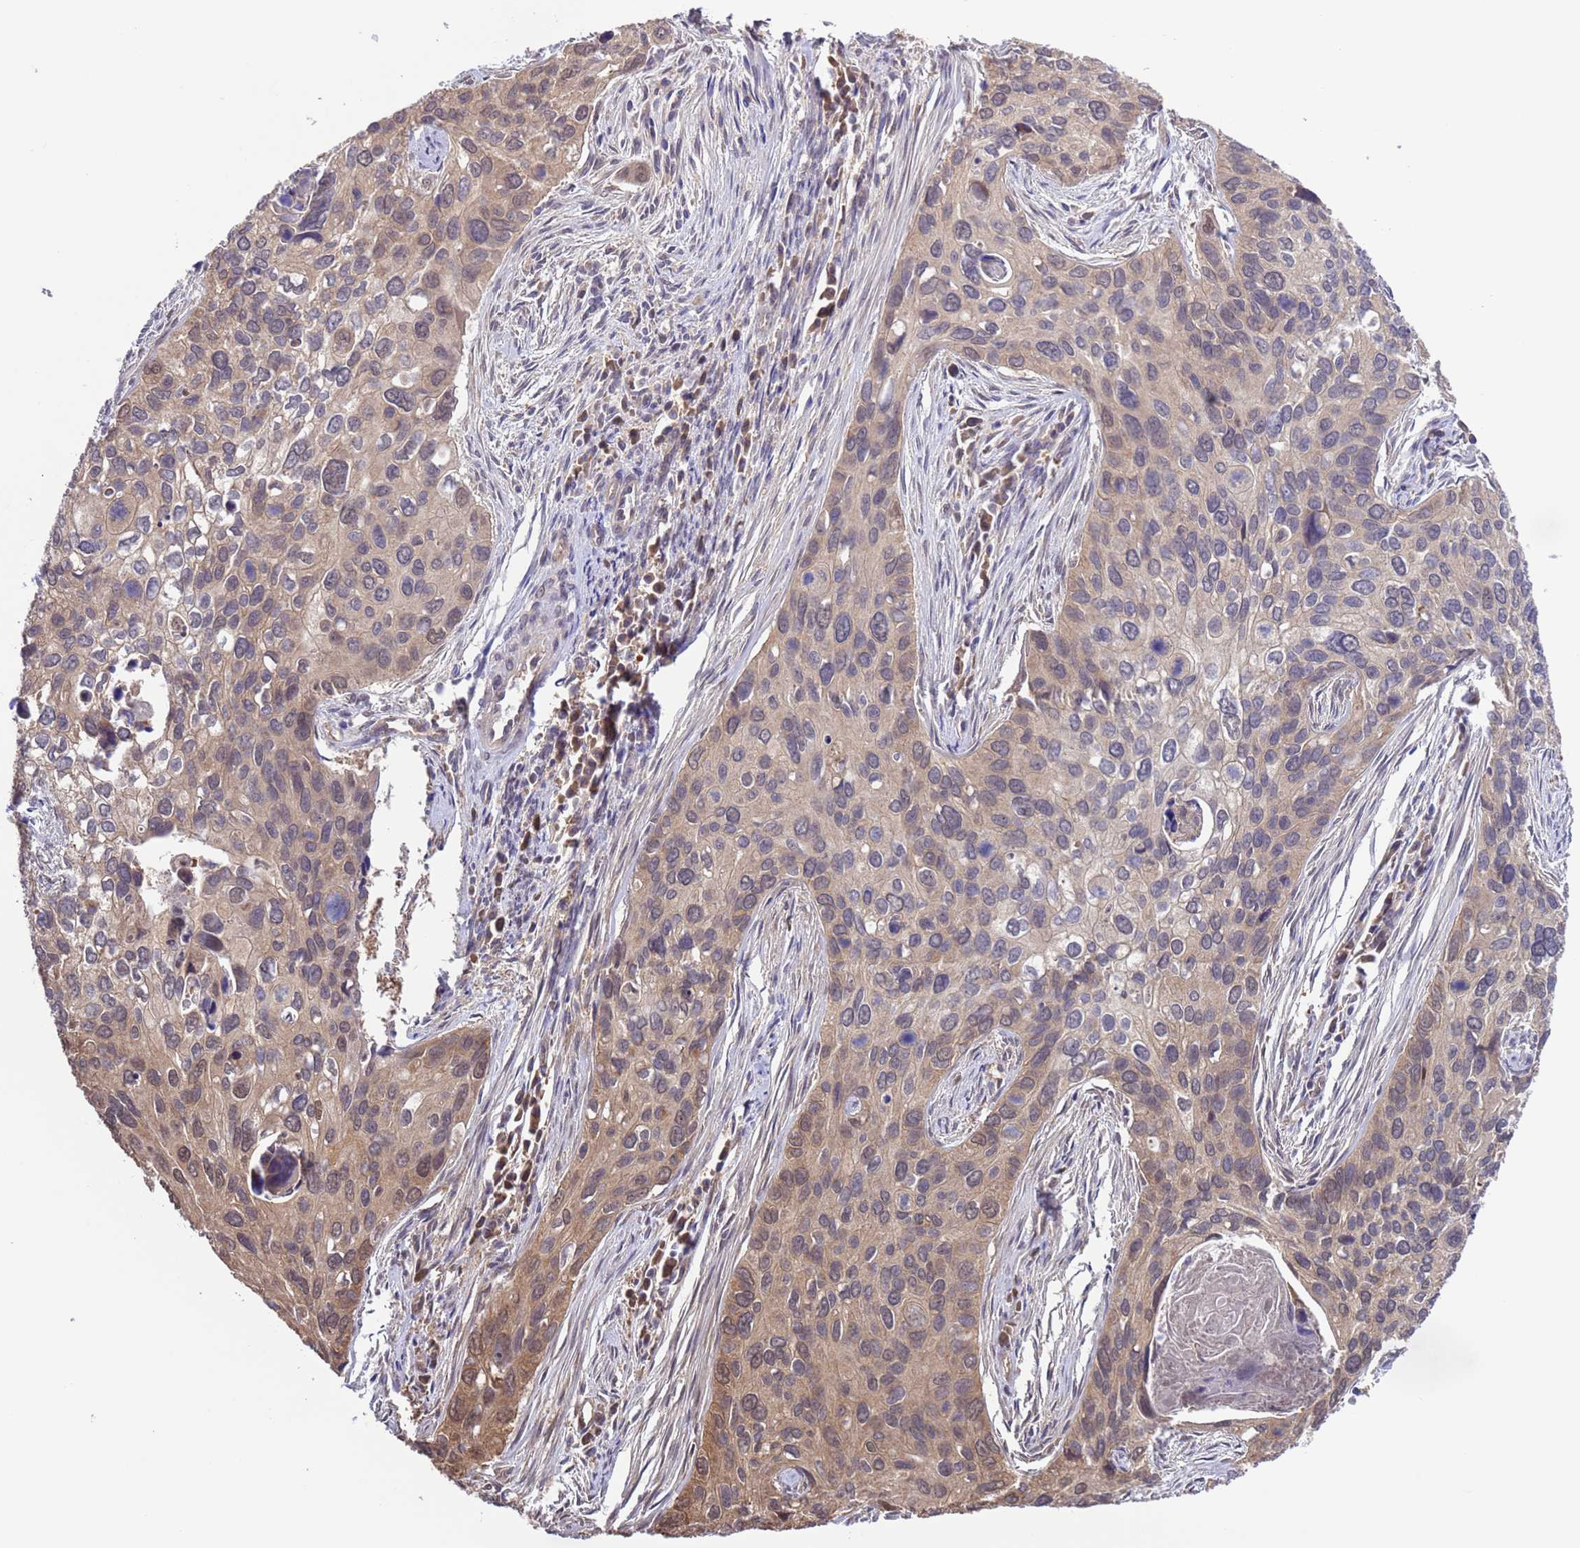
{"staining": {"intensity": "weak", "quantity": "25%-75%", "location": "cytoplasmic/membranous,nuclear"}, "tissue": "cervical cancer", "cell_type": "Tumor cells", "image_type": "cancer", "snomed": [{"axis": "morphology", "description": "Squamous cell carcinoma, NOS"}, {"axis": "topography", "description": "Cervix"}], "caption": "This histopathology image exhibits cervical cancer stained with immunohistochemistry (IHC) to label a protein in brown. The cytoplasmic/membranous and nuclear of tumor cells show weak positivity for the protein. Nuclei are counter-stained blue.", "gene": "ZFP69B", "patient": {"sex": "female", "age": 55}}